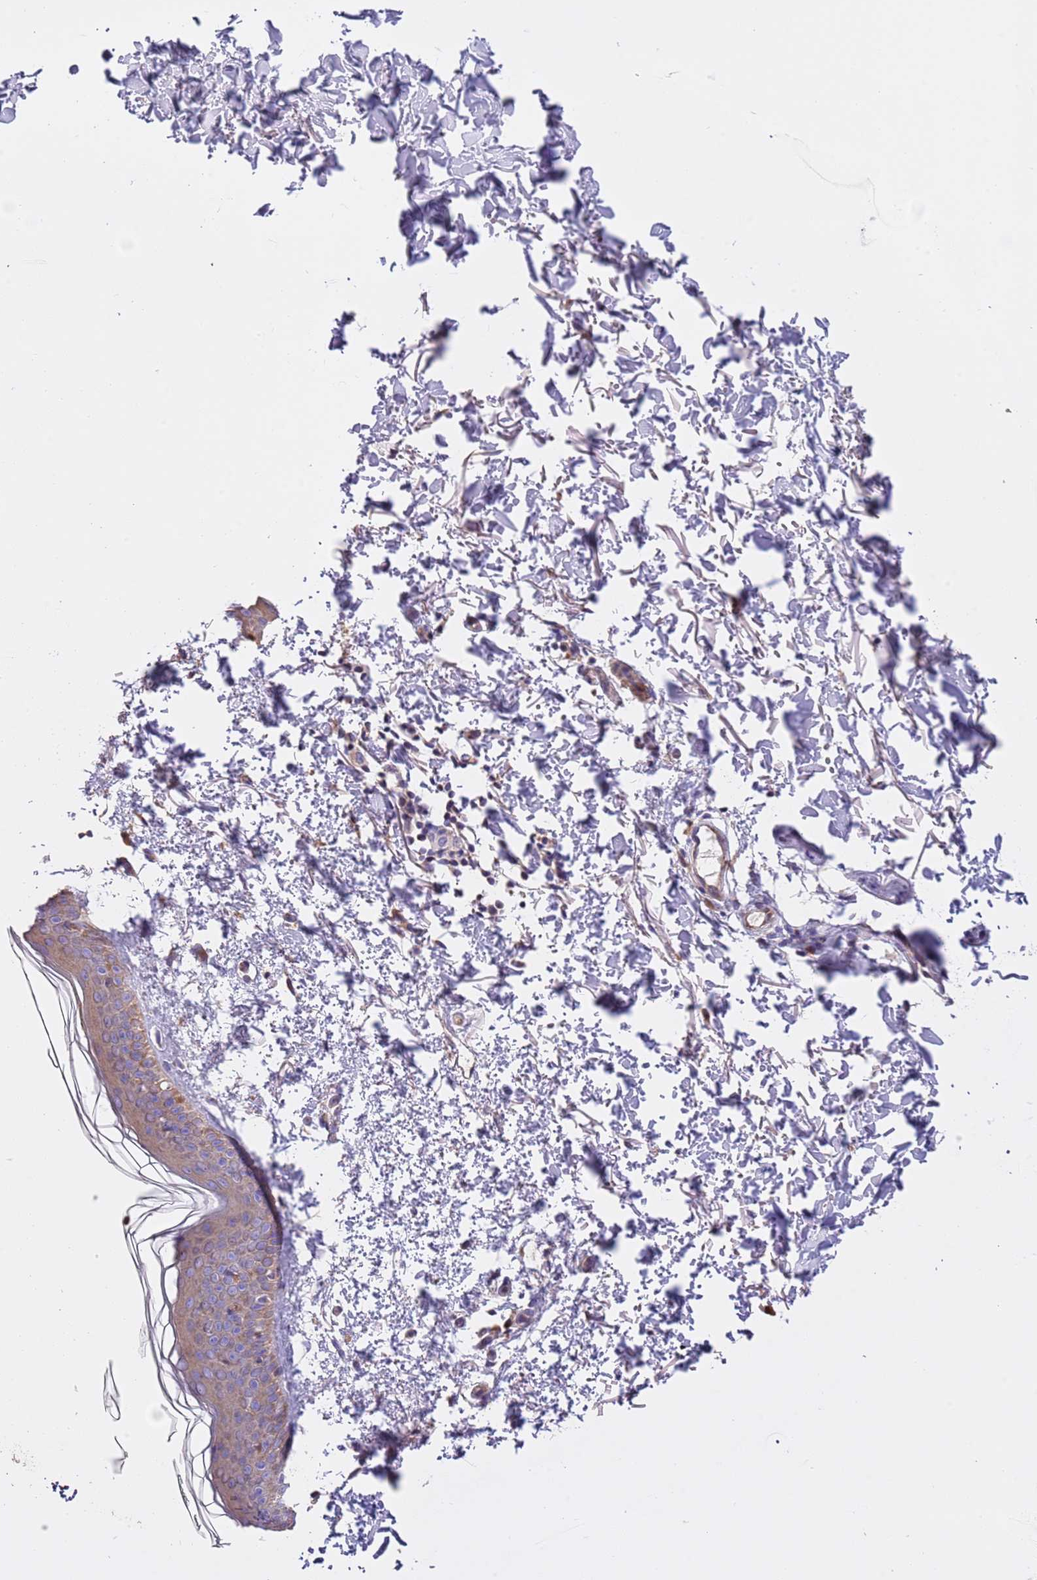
{"staining": {"intensity": "negative", "quantity": "none", "location": "none"}, "tissue": "skin", "cell_type": "Fibroblasts", "image_type": "normal", "snomed": [{"axis": "morphology", "description": "Normal tissue, NOS"}, {"axis": "topography", "description": "Skin"}], "caption": "This is a photomicrograph of IHC staining of normal skin, which shows no staining in fibroblasts.", "gene": "PIGA", "patient": {"sex": "male", "age": 66}}